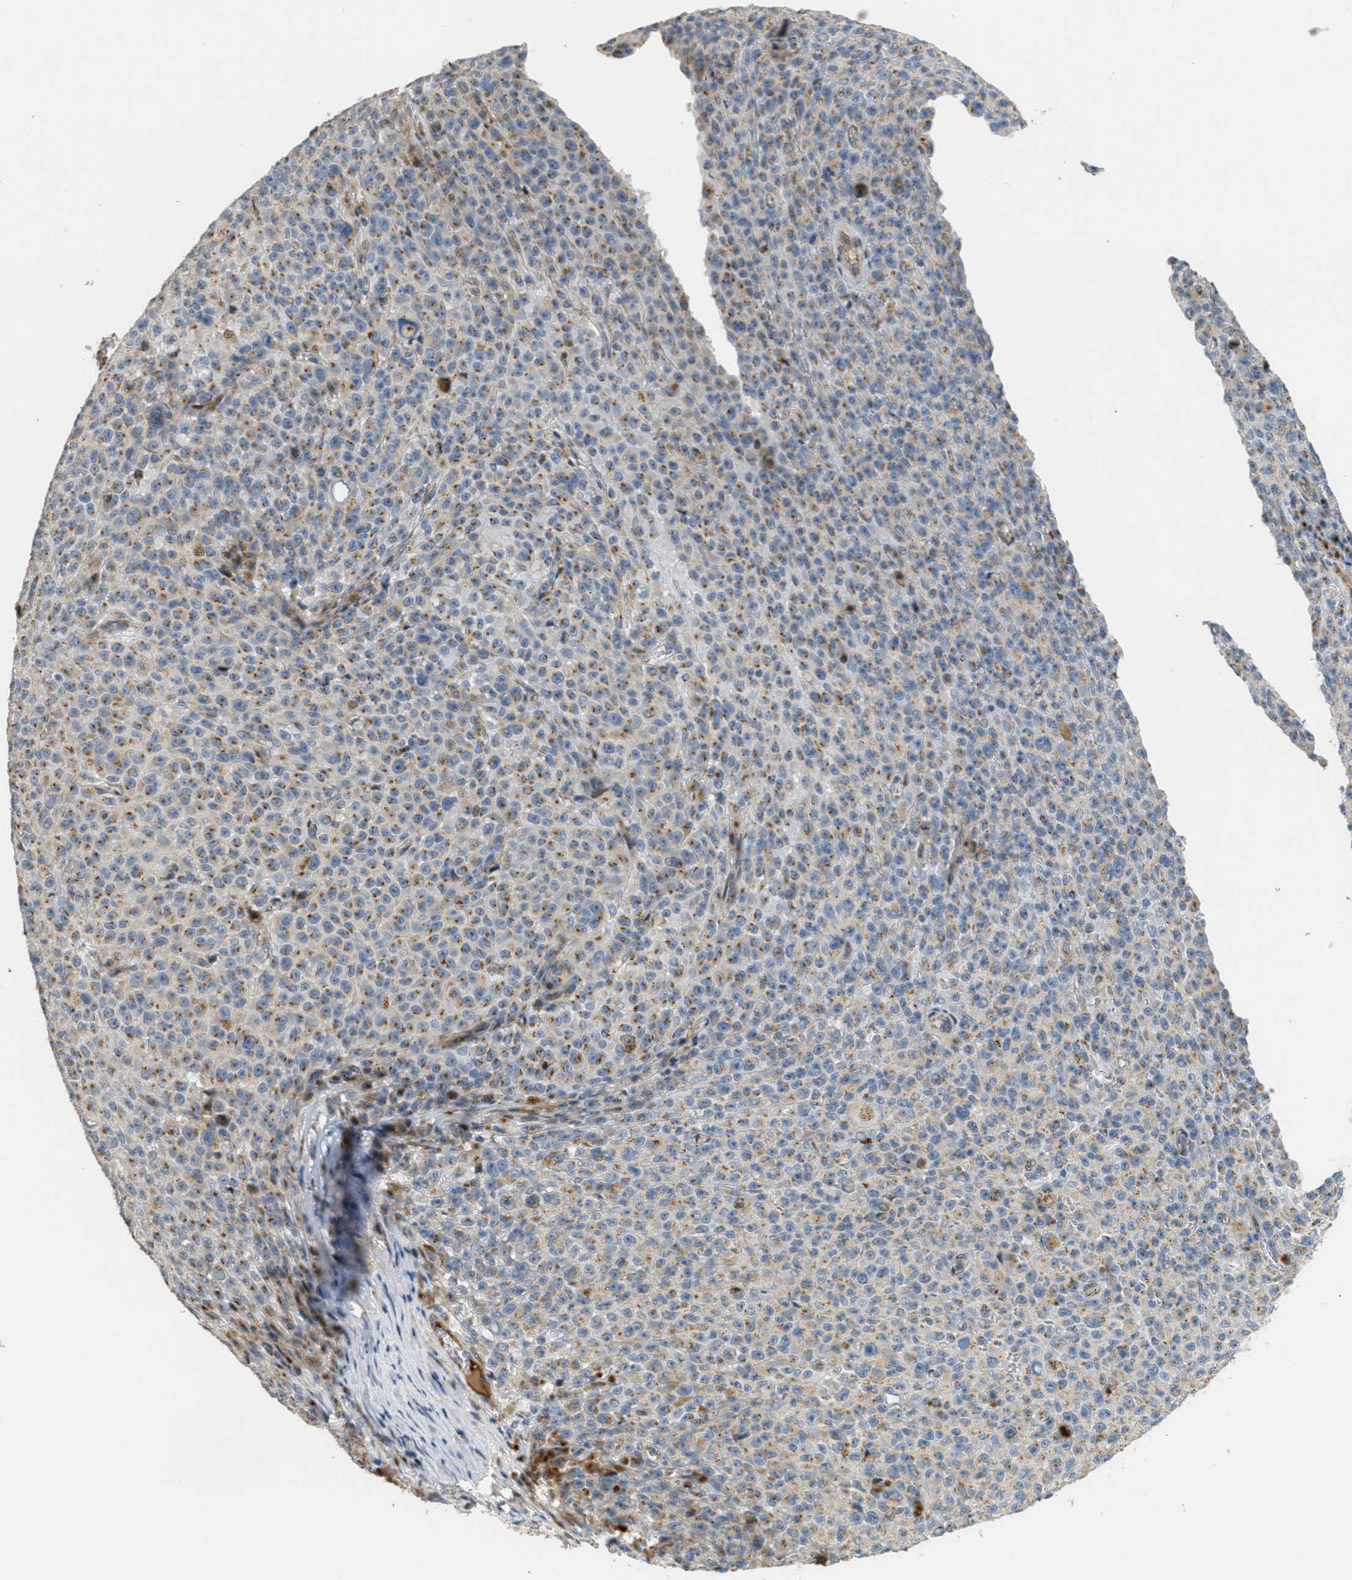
{"staining": {"intensity": "moderate", "quantity": ">75%", "location": "cytoplasmic/membranous"}, "tissue": "melanoma", "cell_type": "Tumor cells", "image_type": "cancer", "snomed": [{"axis": "morphology", "description": "Malignant melanoma, NOS"}, {"axis": "topography", "description": "Skin"}], "caption": "Malignant melanoma stained for a protein exhibits moderate cytoplasmic/membranous positivity in tumor cells.", "gene": "ZFPL1", "patient": {"sex": "female", "age": 82}}